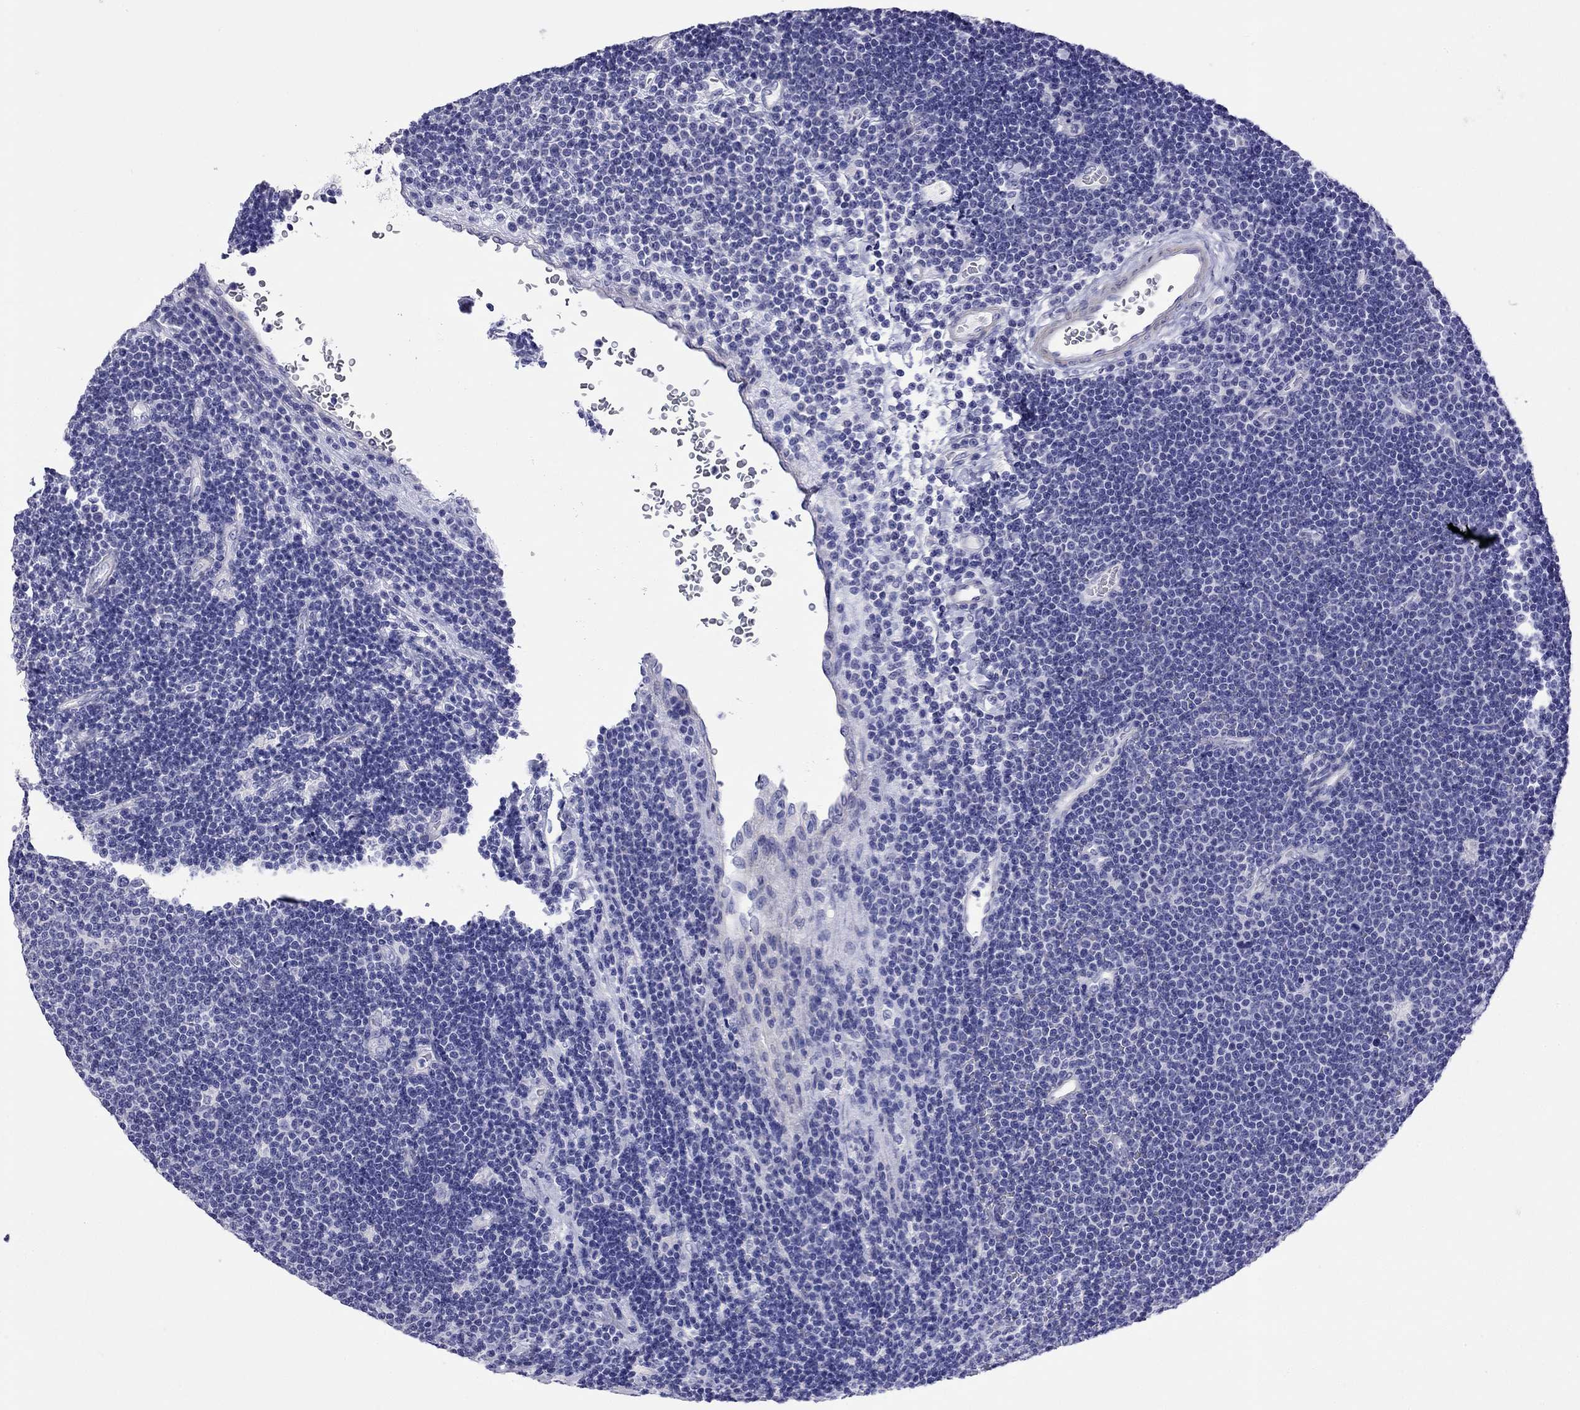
{"staining": {"intensity": "negative", "quantity": "none", "location": "none"}, "tissue": "lymphoma", "cell_type": "Tumor cells", "image_type": "cancer", "snomed": [{"axis": "morphology", "description": "Malignant lymphoma, non-Hodgkin's type, Low grade"}, {"axis": "topography", "description": "Brain"}], "caption": "Tumor cells show no significant staining in low-grade malignant lymphoma, non-Hodgkin's type.", "gene": "KIAA2012", "patient": {"sex": "female", "age": 66}}